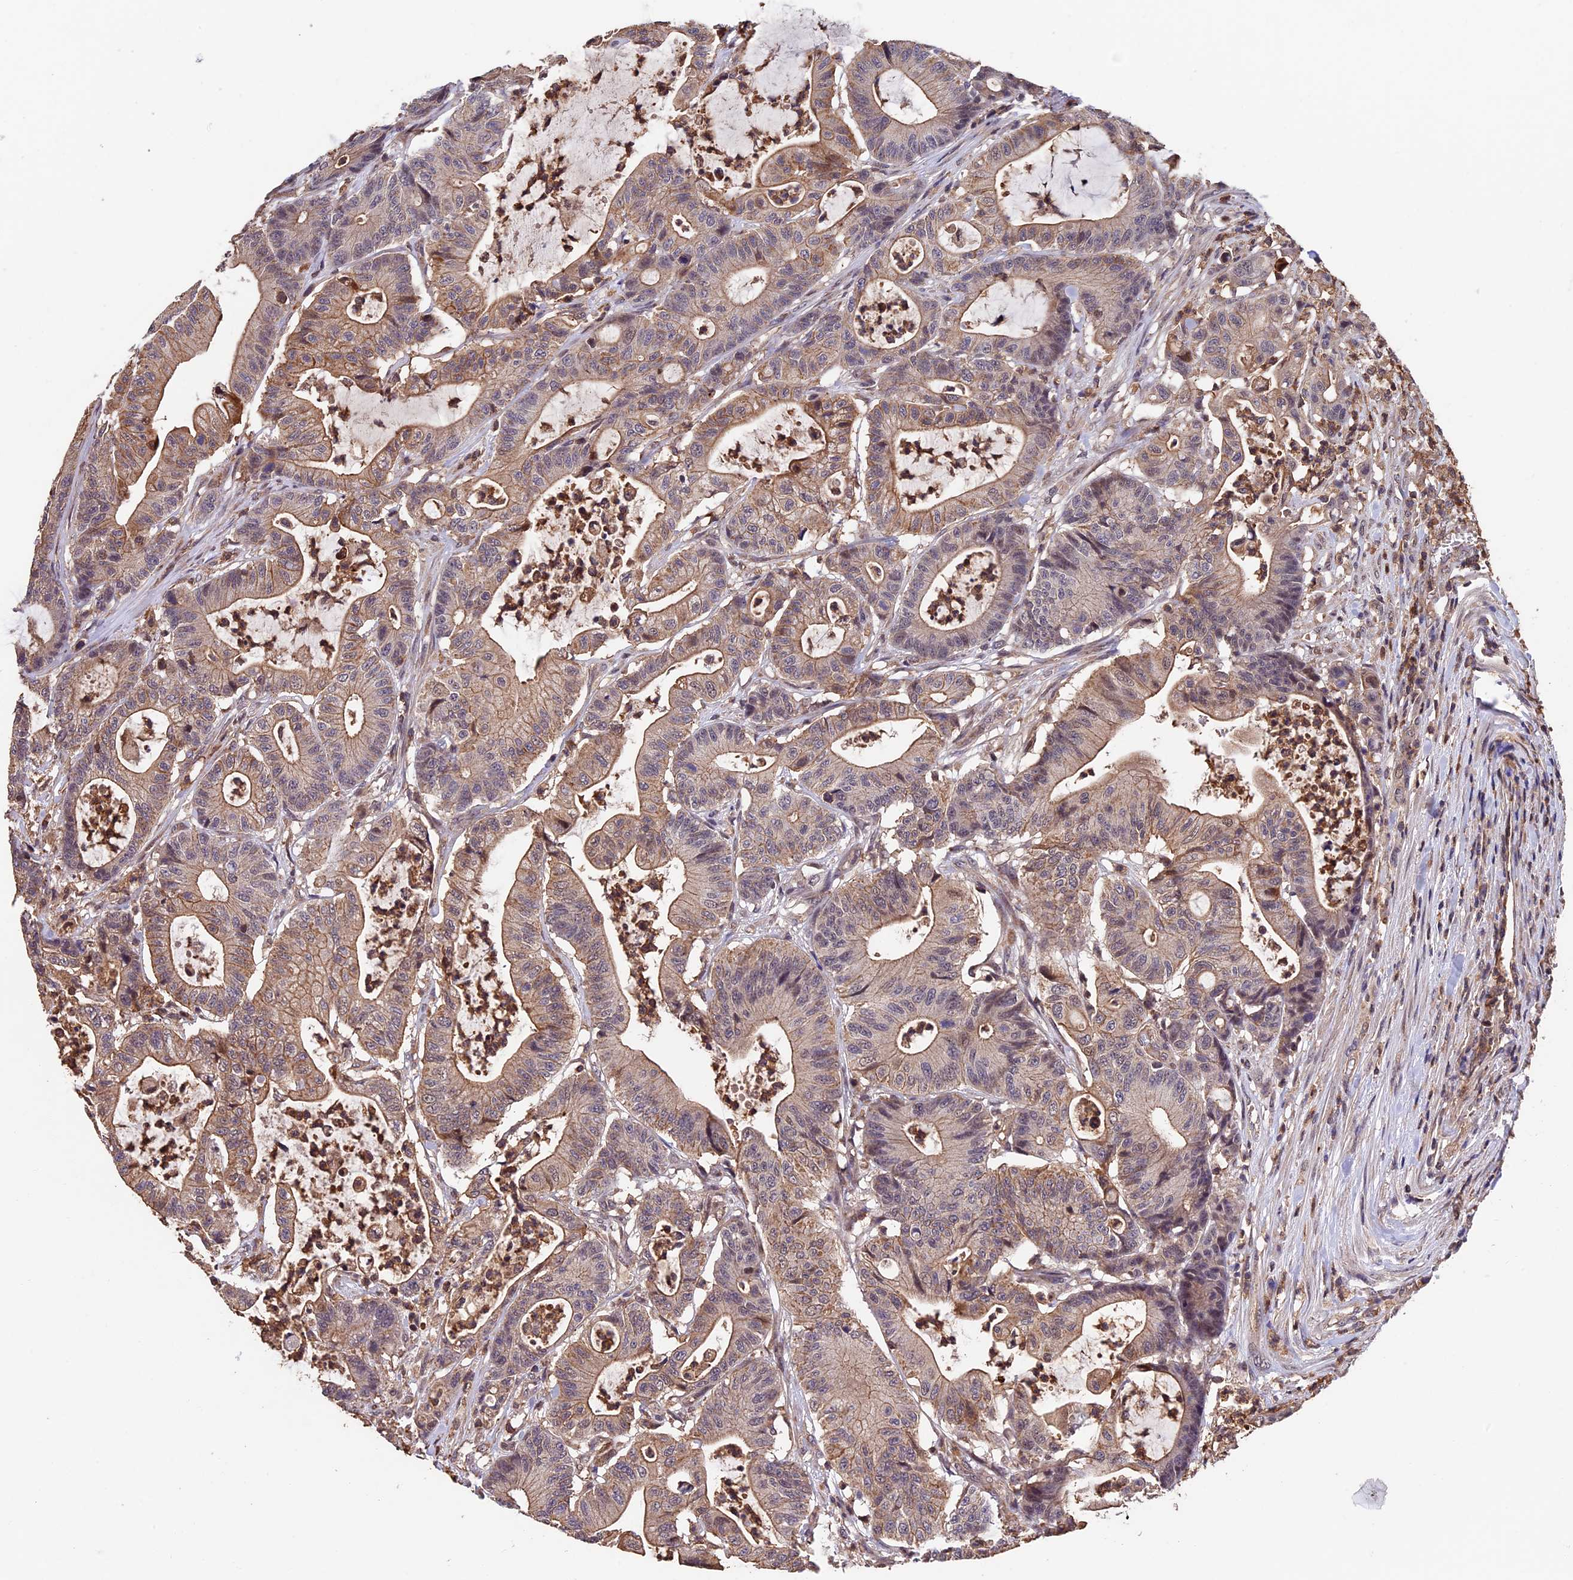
{"staining": {"intensity": "moderate", "quantity": "25%-75%", "location": "cytoplasmic/membranous"}, "tissue": "colorectal cancer", "cell_type": "Tumor cells", "image_type": "cancer", "snomed": [{"axis": "morphology", "description": "Adenocarcinoma, NOS"}, {"axis": "topography", "description": "Colon"}], "caption": "High-magnification brightfield microscopy of adenocarcinoma (colorectal) stained with DAB (brown) and counterstained with hematoxylin (blue). tumor cells exhibit moderate cytoplasmic/membranous positivity is appreciated in about25%-75% of cells. (DAB = brown stain, brightfield microscopy at high magnification).", "gene": "PKD2L2", "patient": {"sex": "female", "age": 84}}